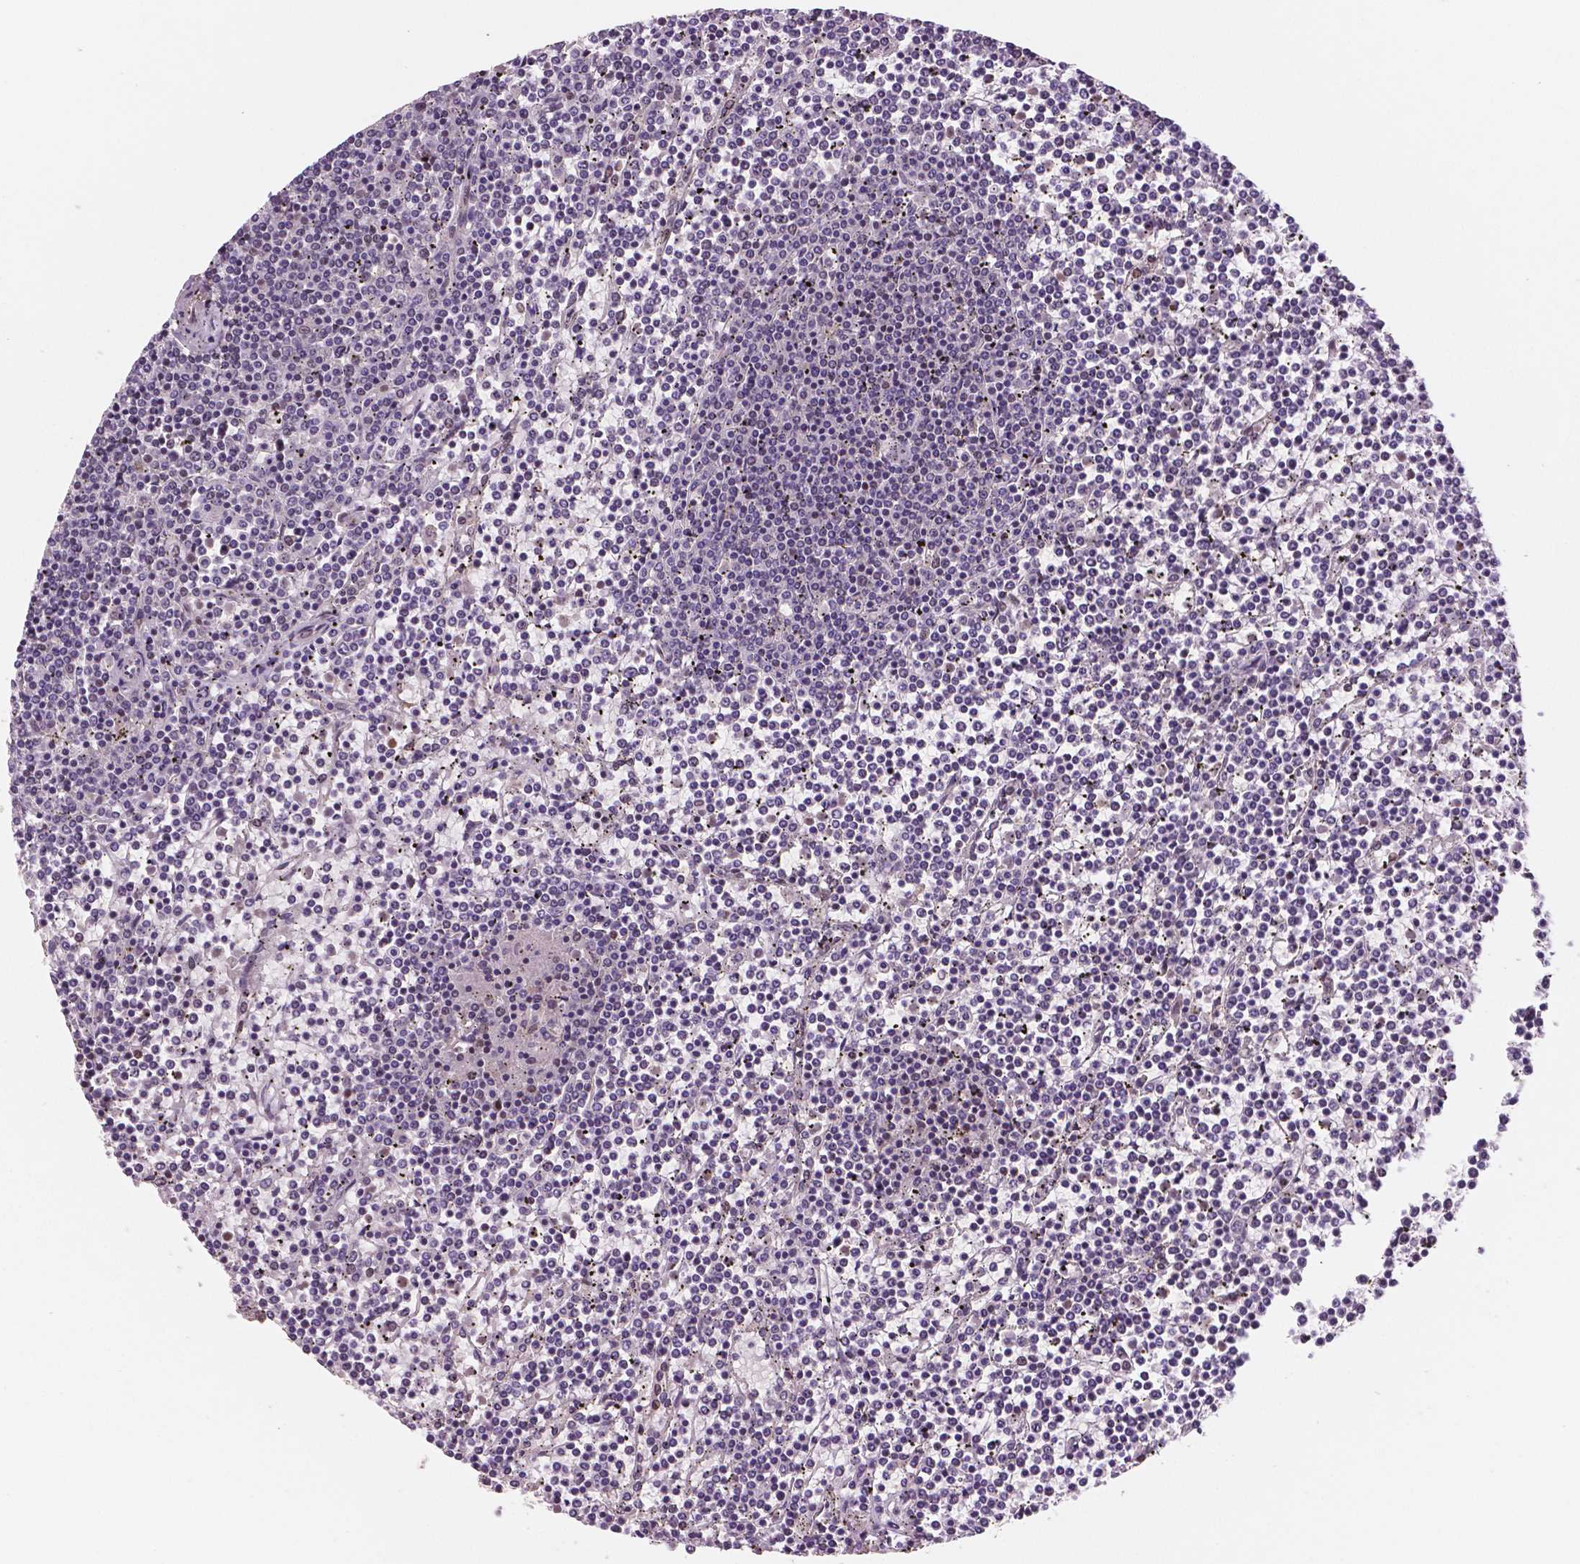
{"staining": {"intensity": "negative", "quantity": "none", "location": "none"}, "tissue": "lymphoma", "cell_type": "Tumor cells", "image_type": "cancer", "snomed": [{"axis": "morphology", "description": "Malignant lymphoma, non-Hodgkin's type, Low grade"}, {"axis": "topography", "description": "Spleen"}], "caption": "Image shows no protein expression in tumor cells of lymphoma tissue.", "gene": "STAT3", "patient": {"sex": "female", "age": 19}}